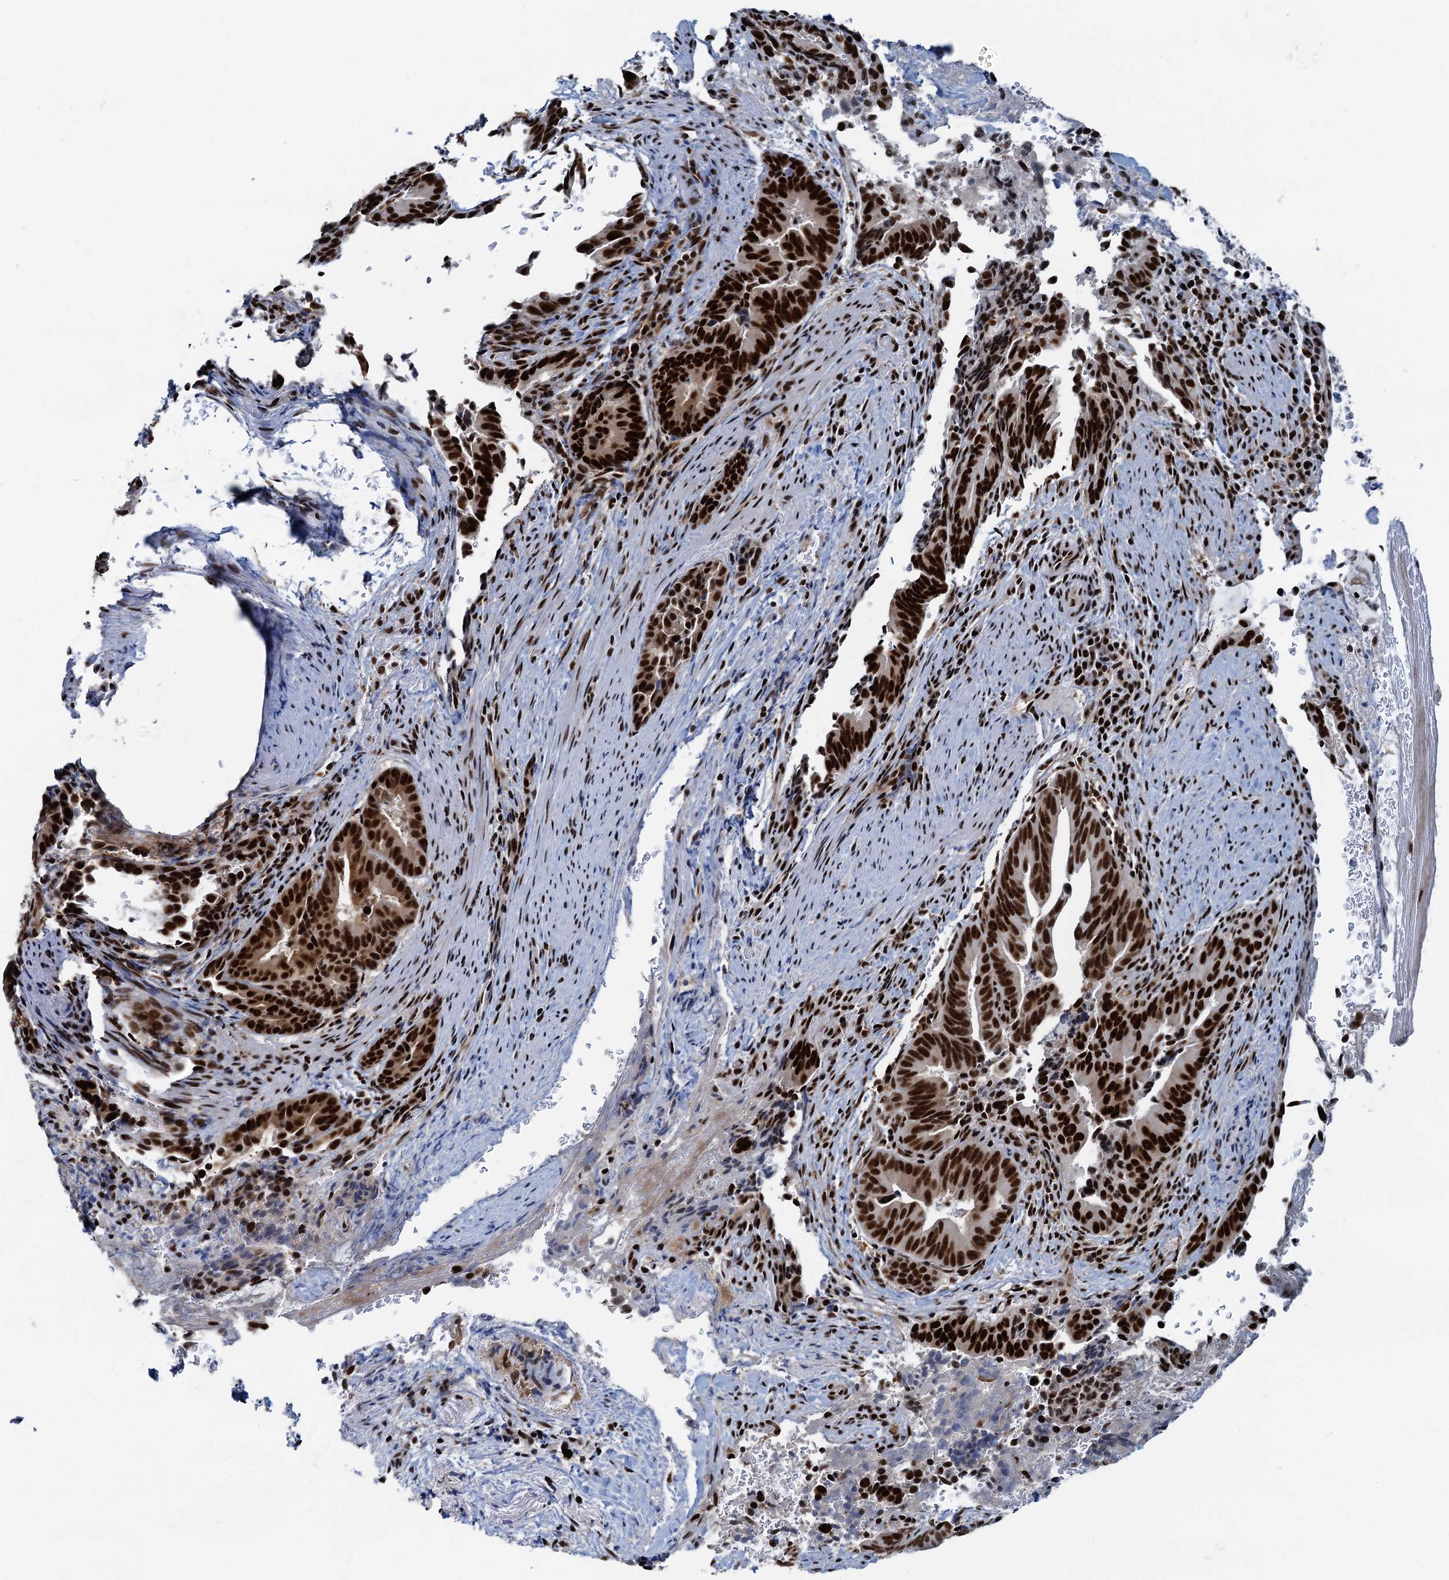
{"staining": {"intensity": "strong", "quantity": ">75%", "location": "nuclear"}, "tissue": "pancreatic cancer", "cell_type": "Tumor cells", "image_type": "cancer", "snomed": [{"axis": "morphology", "description": "Adenocarcinoma, NOS"}, {"axis": "topography", "description": "Pancreas"}], "caption": "IHC photomicrograph of adenocarcinoma (pancreatic) stained for a protein (brown), which reveals high levels of strong nuclear positivity in approximately >75% of tumor cells.", "gene": "RBM26", "patient": {"sex": "female", "age": 63}}